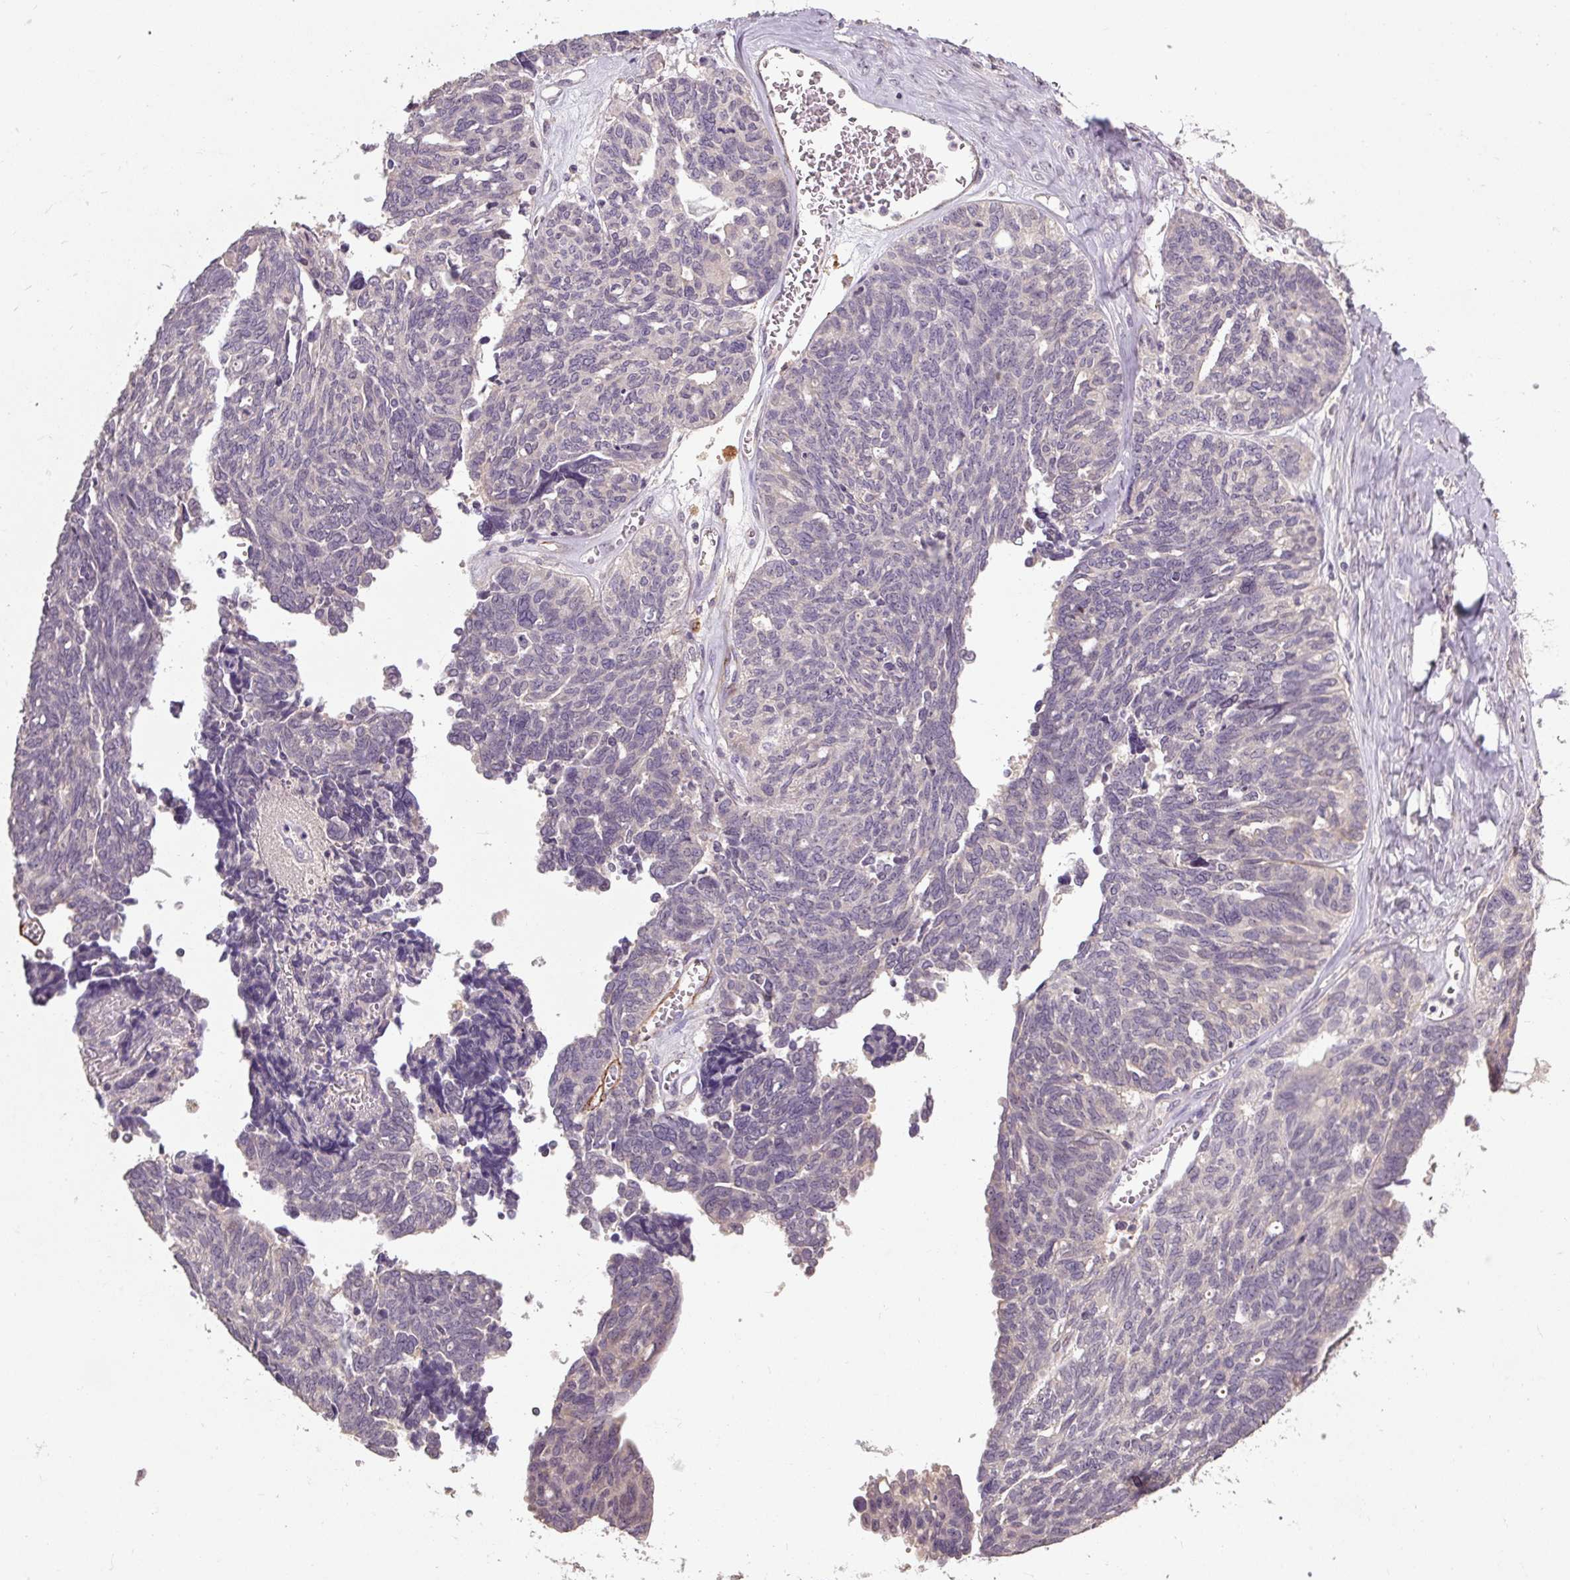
{"staining": {"intensity": "negative", "quantity": "none", "location": "none"}, "tissue": "ovarian cancer", "cell_type": "Tumor cells", "image_type": "cancer", "snomed": [{"axis": "morphology", "description": "Cystadenocarcinoma, serous, NOS"}, {"axis": "topography", "description": "Ovary"}], "caption": "Immunohistochemistry (IHC) of ovarian cancer demonstrates no positivity in tumor cells. (DAB (3,3'-diaminobenzidine) immunohistochemistry, high magnification).", "gene": "CFAP65", "patient": {"sex": "female", "age": 79}}